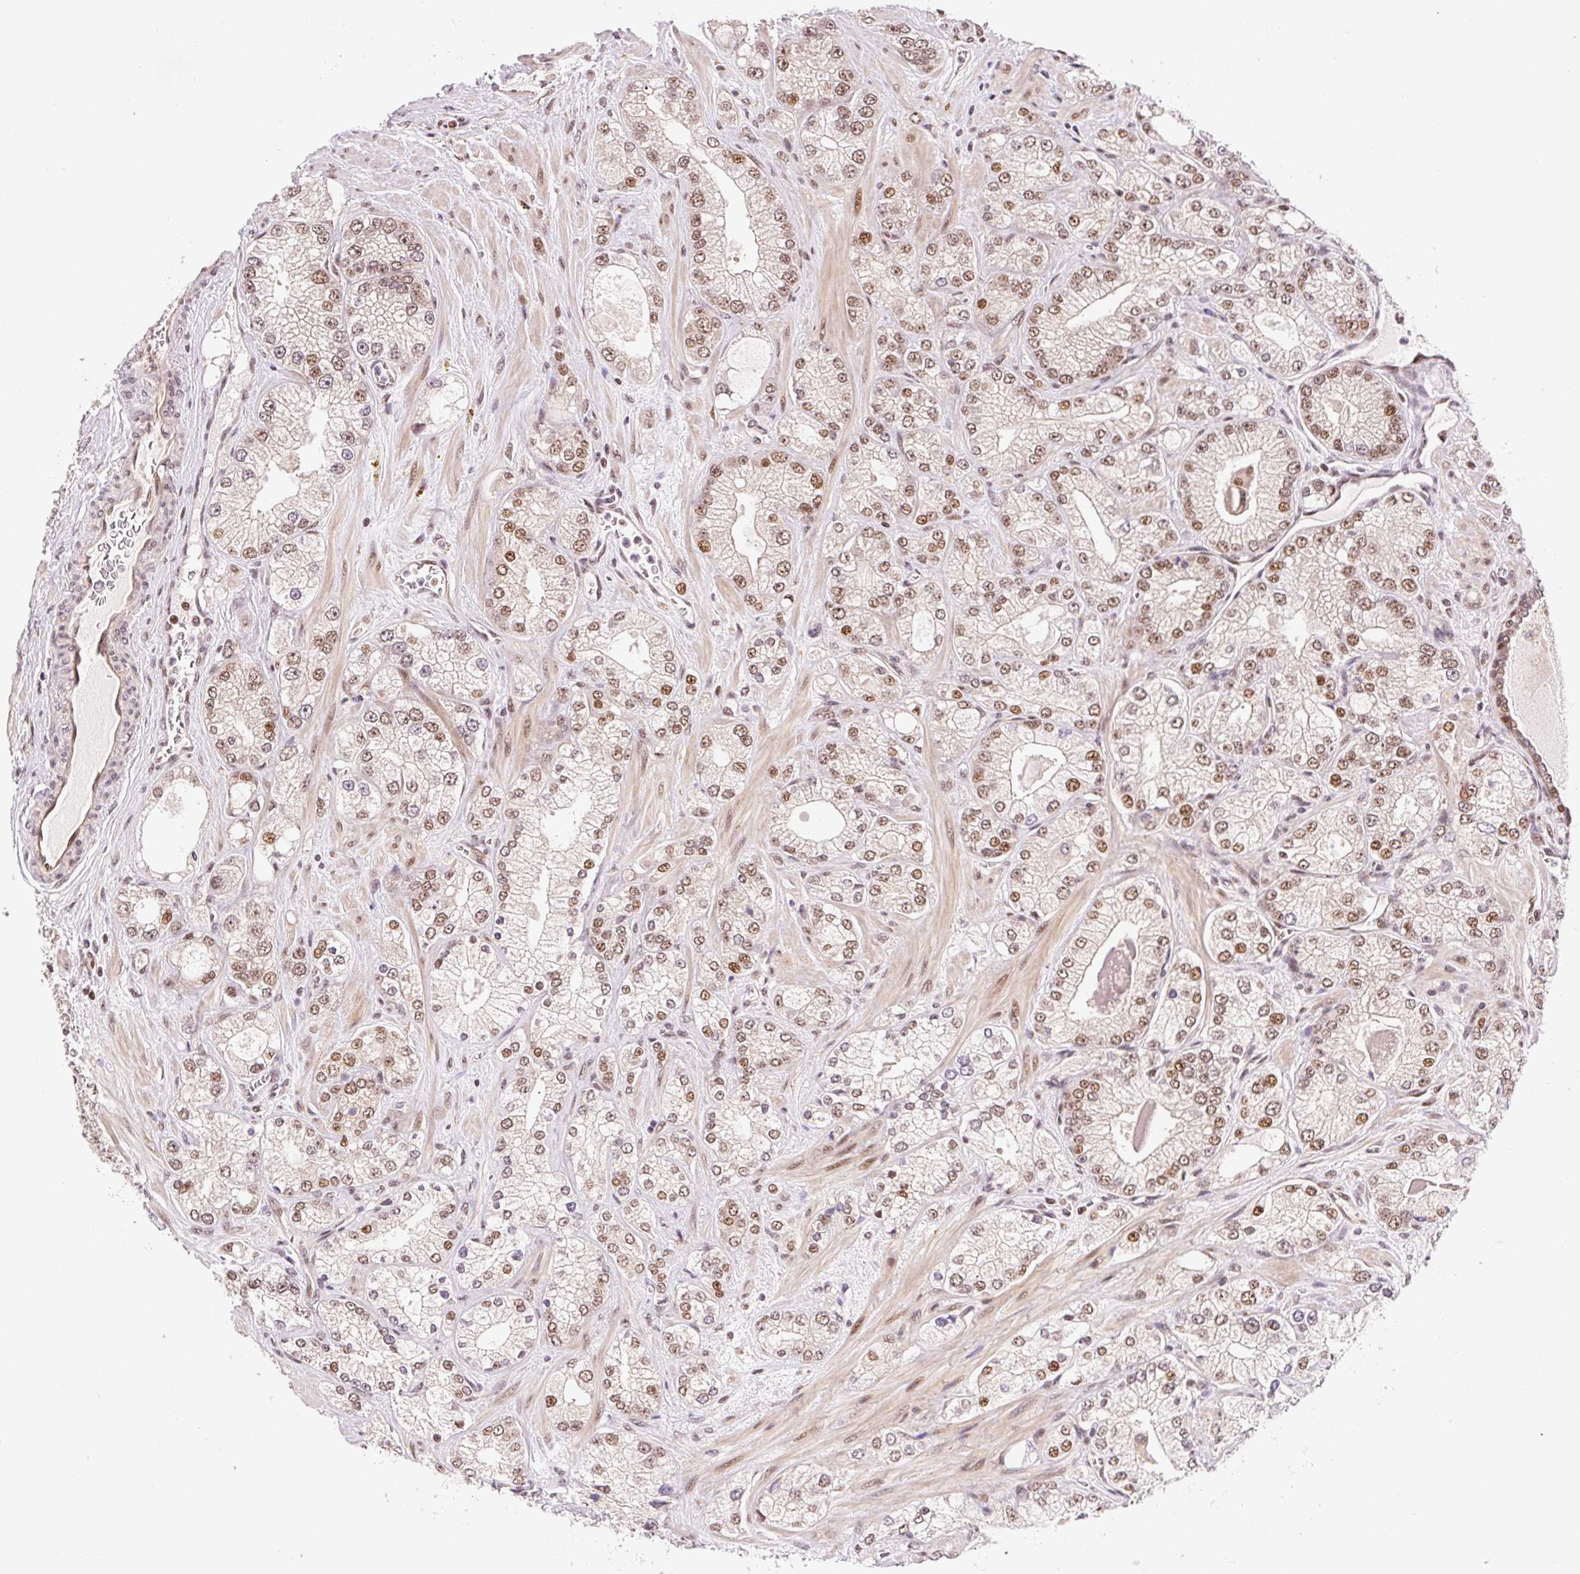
{"staining": {"intensity": "moderate", "quantity": ">75%", "location": "nuclear"}, "tissue": "prostate cancer", "cell_type": "Tumor cells", "image_type": "cancer", "snomed": [{"axis": "morphology", "description": "Normal tissue, NOS"}, {"axis": "morphology", "description": "Adenocarcinoma, High grade"}, {"axis": "topography", "description": "Prostate"}, {"axis": "topography", "description": "Peripheral nerve tissue"}], "caption": "DAB (3,3'-diaminobenzidine) immunohistochemical staining of human high-grade adenocarcinoma (prostate) demonstrates moderate nuclear protein staining in about >75% of tumor cells.", "gene": "INTS8", "patient": {"sex": "male", "age": 68}}